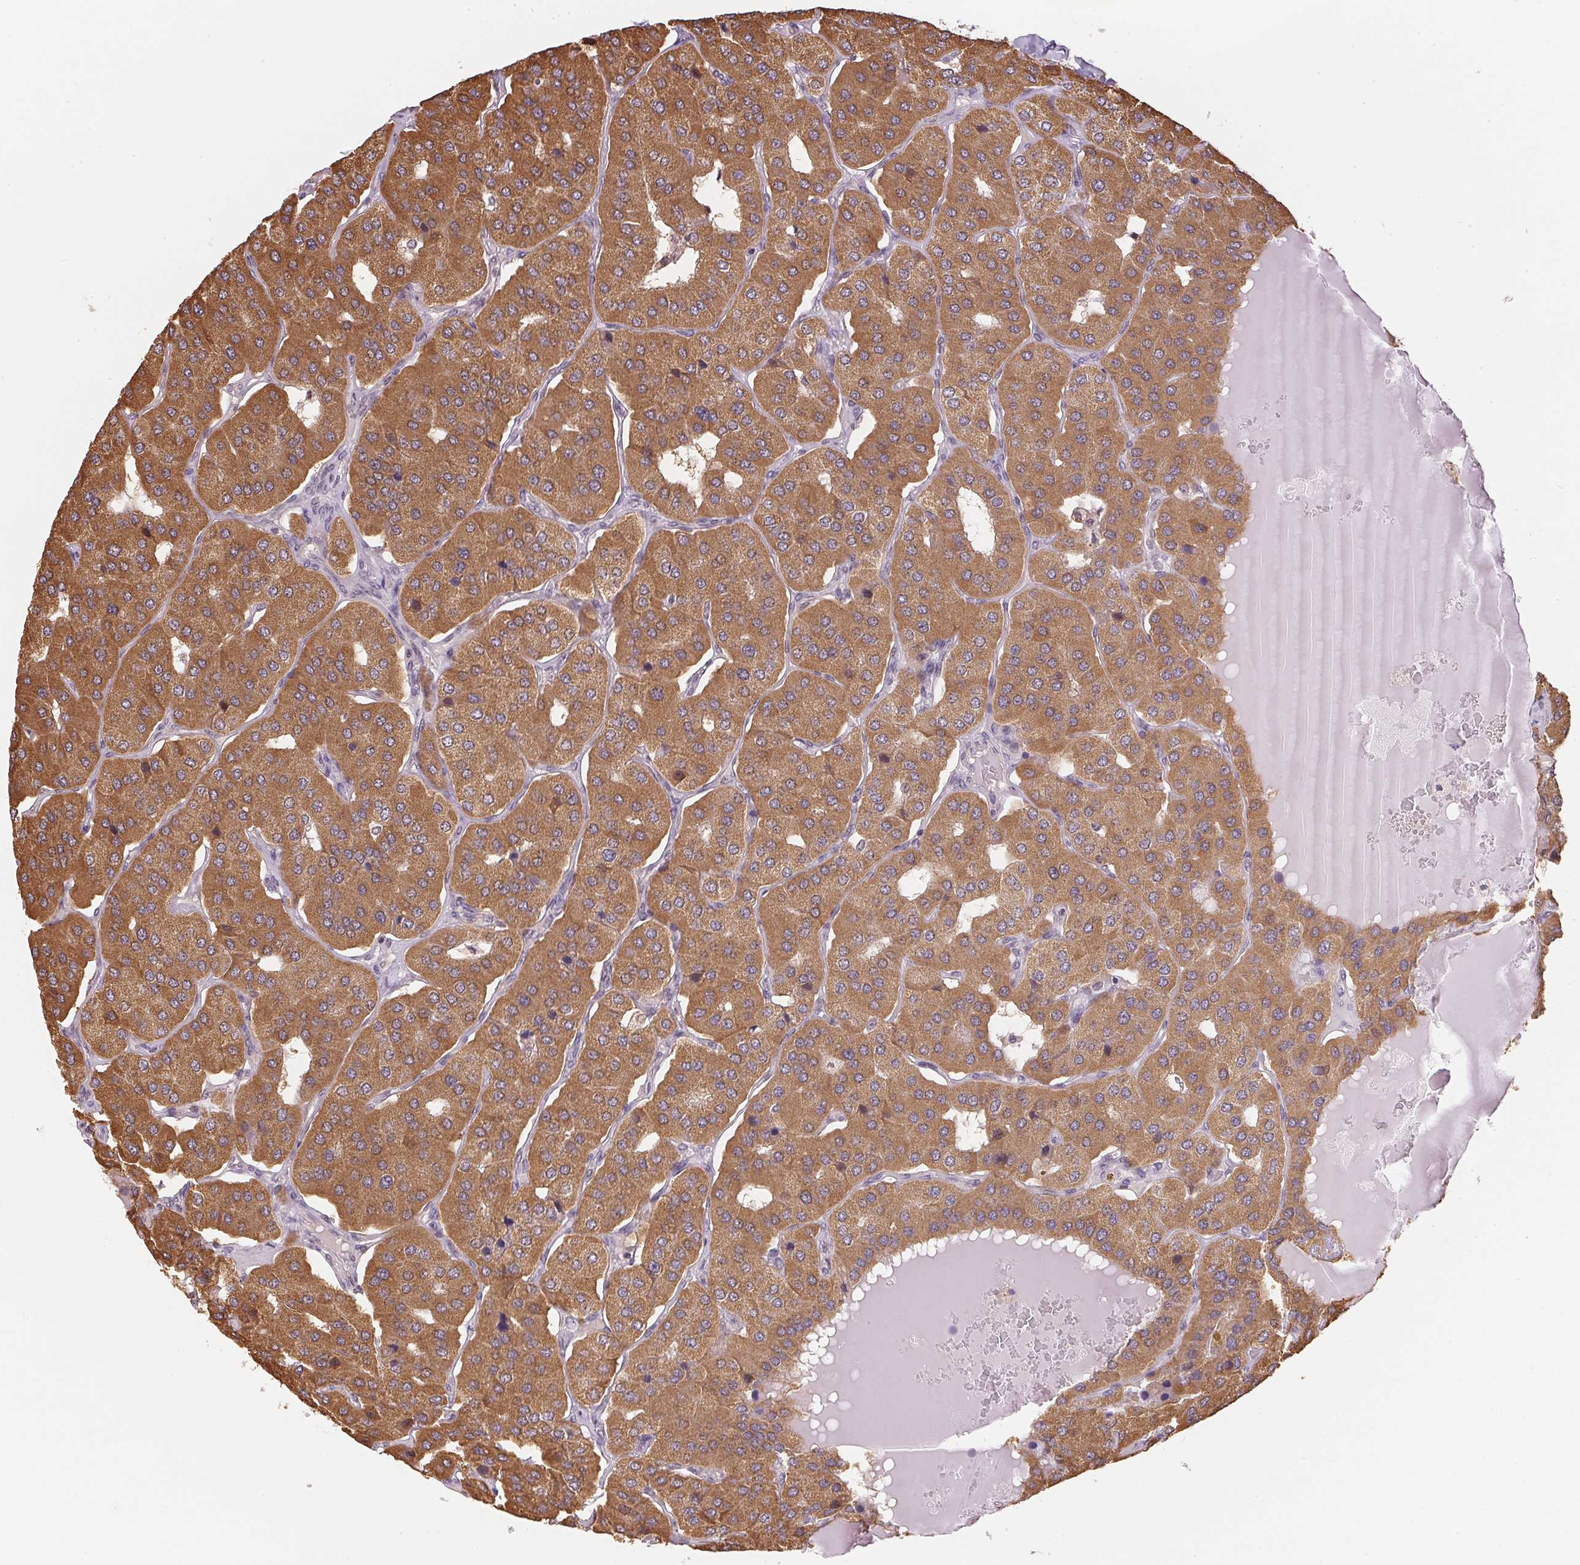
{"staining": {"intensity": "moderate", "quantity": ">75%", "location": "cytoplasmic/membranous"}, "tissue": "parathyroid gland", "cell_type": "Glandular cells", "image_type": "normal", "snomed": [{"axis": "morphology", "description": "Normal tissue, NOS"}, {"axis": "morphology", "description": "Adenoma, NOS"}, {"axis": "topography", "description": "Parathyroid gland"}], "caption": "The photomicrograph shows immunohistochemical staining of unremarkable parathyroid gland. There is moderate cytoplasmic/membranous expression is identified in approximately >75% of glandular cells. The protein is shown in brown color, while the nuclei are stained blue.", "gene": "SC5D", "patient": {"sex": "female", "age": 86}}